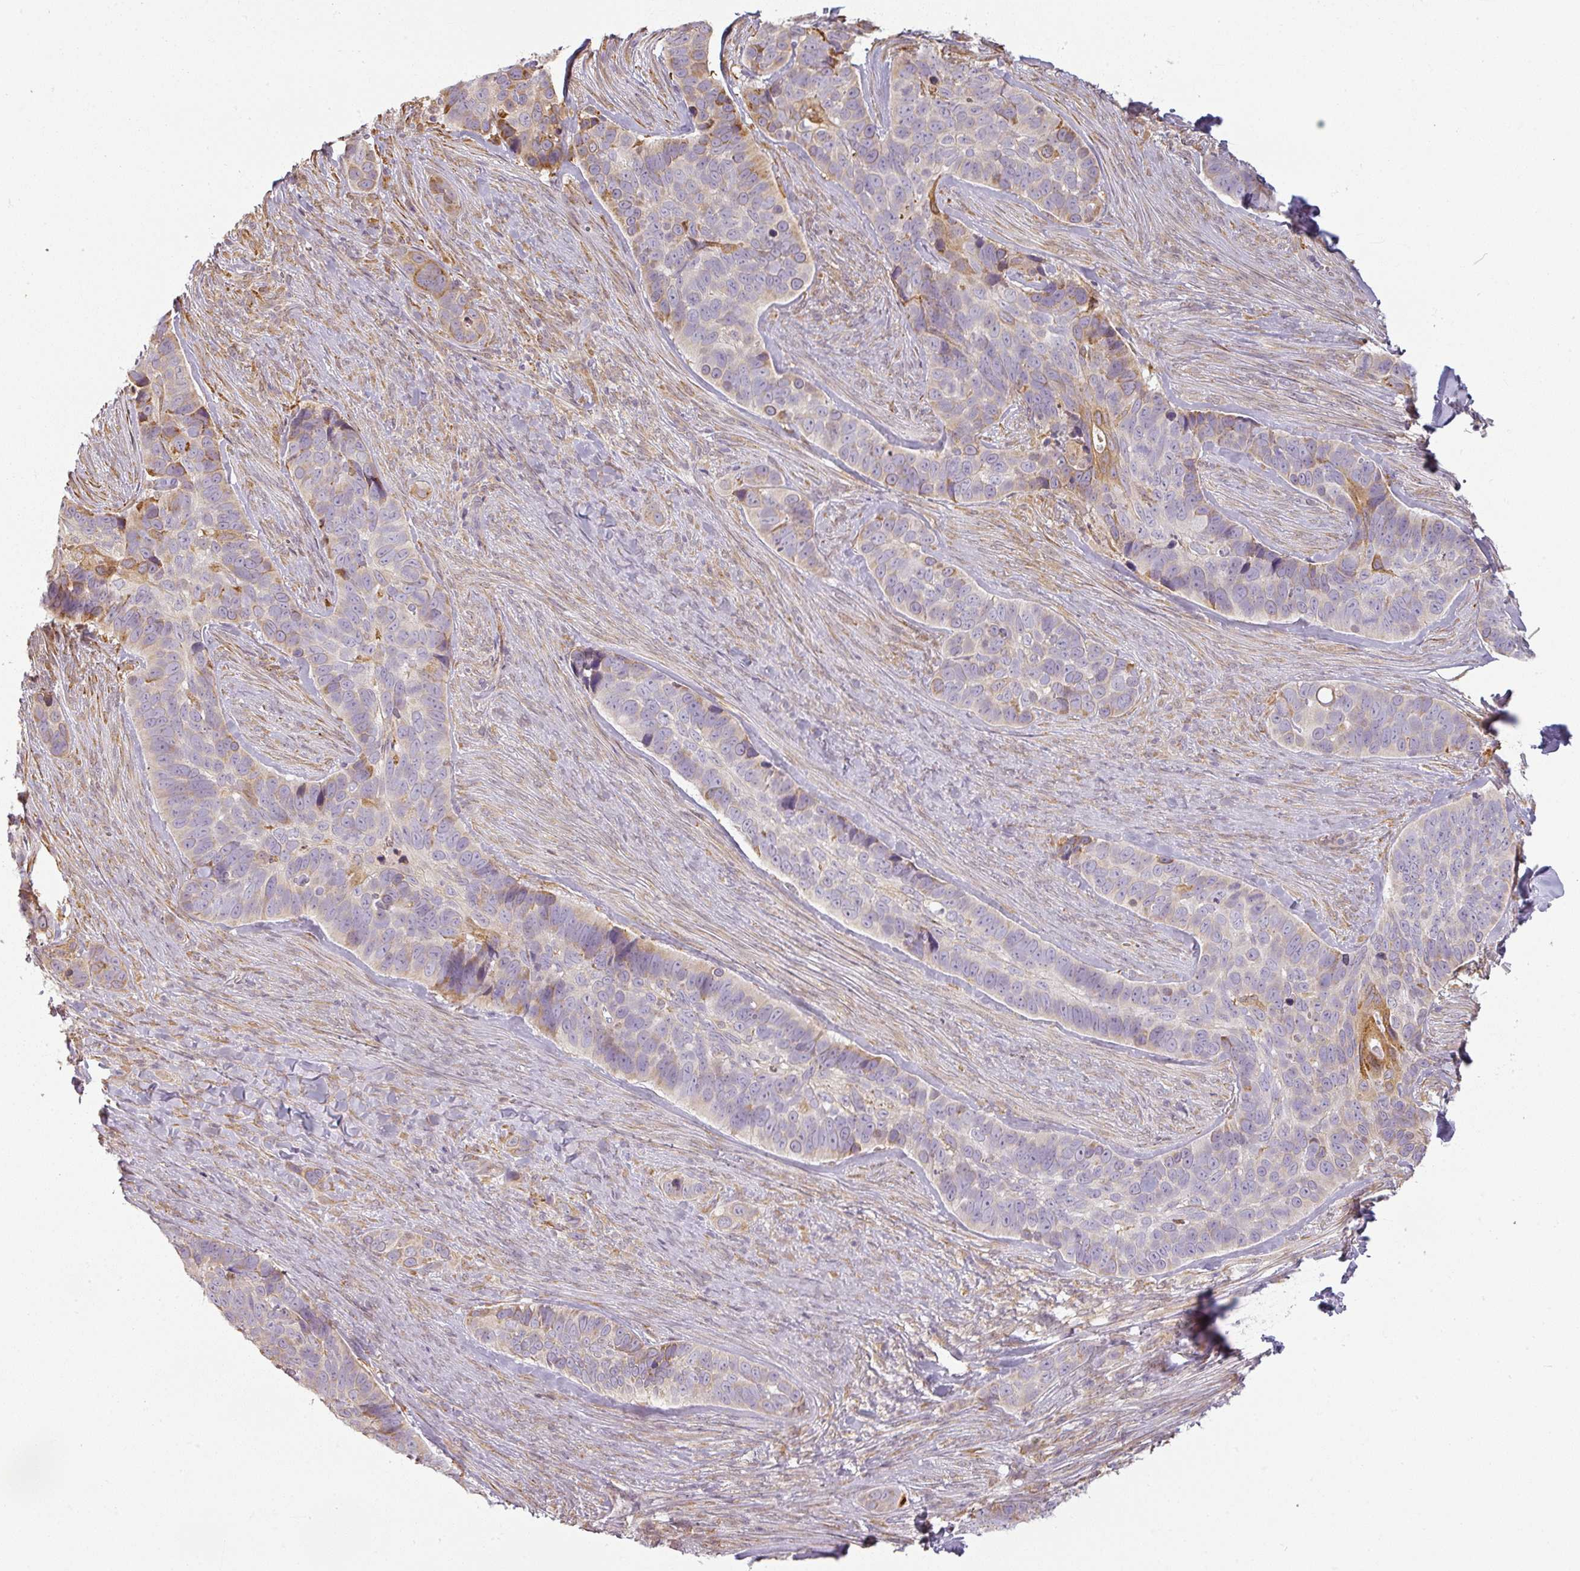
{"staining": {"intensity": "moderate", "quantity": "<25%", "location": "cytoplasmic/membranous"}, "tissue": "skin cancer", "cell_type": "Tumor cells", "image_type": "cancer", "snomed": [{"axis": "morphology", "description": "Basal cell carcinoma"}, {"axis": "topography", "description": "Skin"}], "caption": "A micrograph showing moderate cytoplasmic/membranous staining in approximately <25% of tumor cells in basal cell carcinoma (skin), as visualized by brown immunohistochemical staining.", "gene": "CCDC144A", "patient": {"sex": "female", "age": 82}}